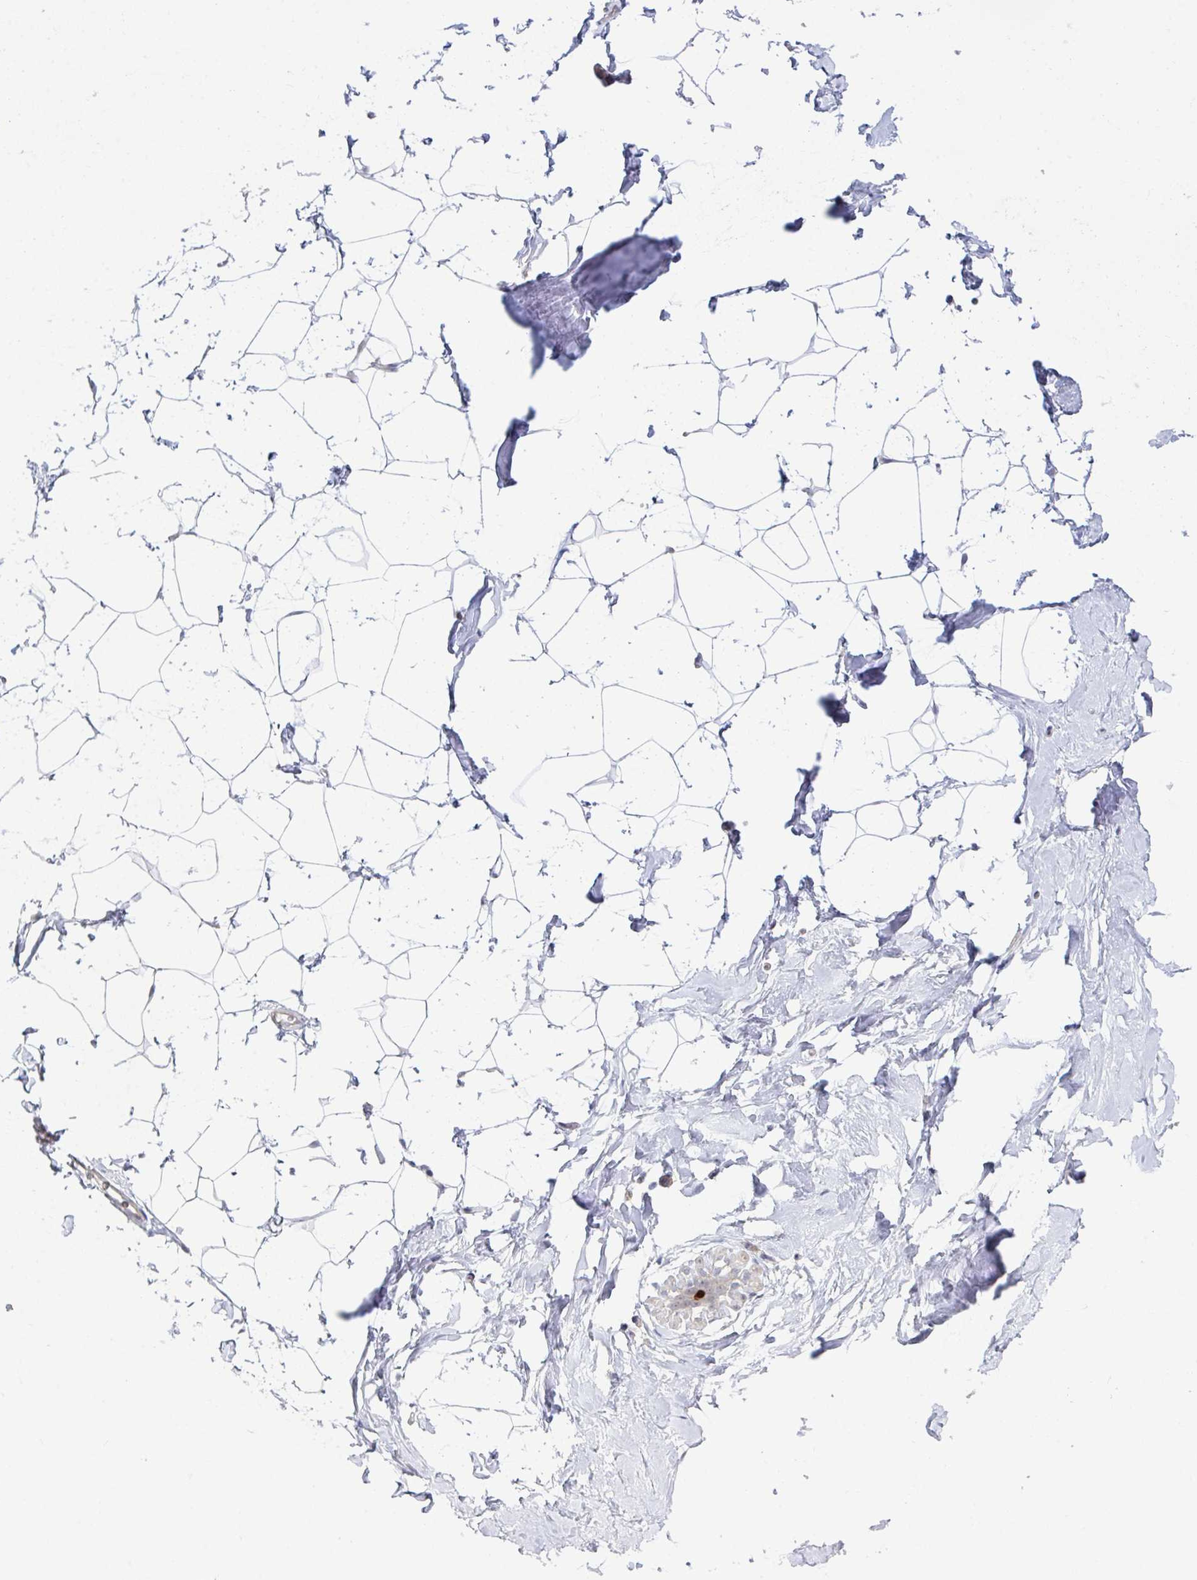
{"staining": {"intensity": "negative", "quantity": "none", "location": "none"}, "tissue": "breast", "cell_type": "Adipocytes", "image_type": "normal", "snomed": [{"axis": "morphology", "description": "Normal tissue, NOS"}, {"axis": "topography", "description": "Breast"}], "caption": "The histopathology image demonstrates no staining of adipocytes in unremarkable breast. Nuclei are stained in blue.", "gene": "ZNF214", "patient": {"sex": "female", "age": 32}}